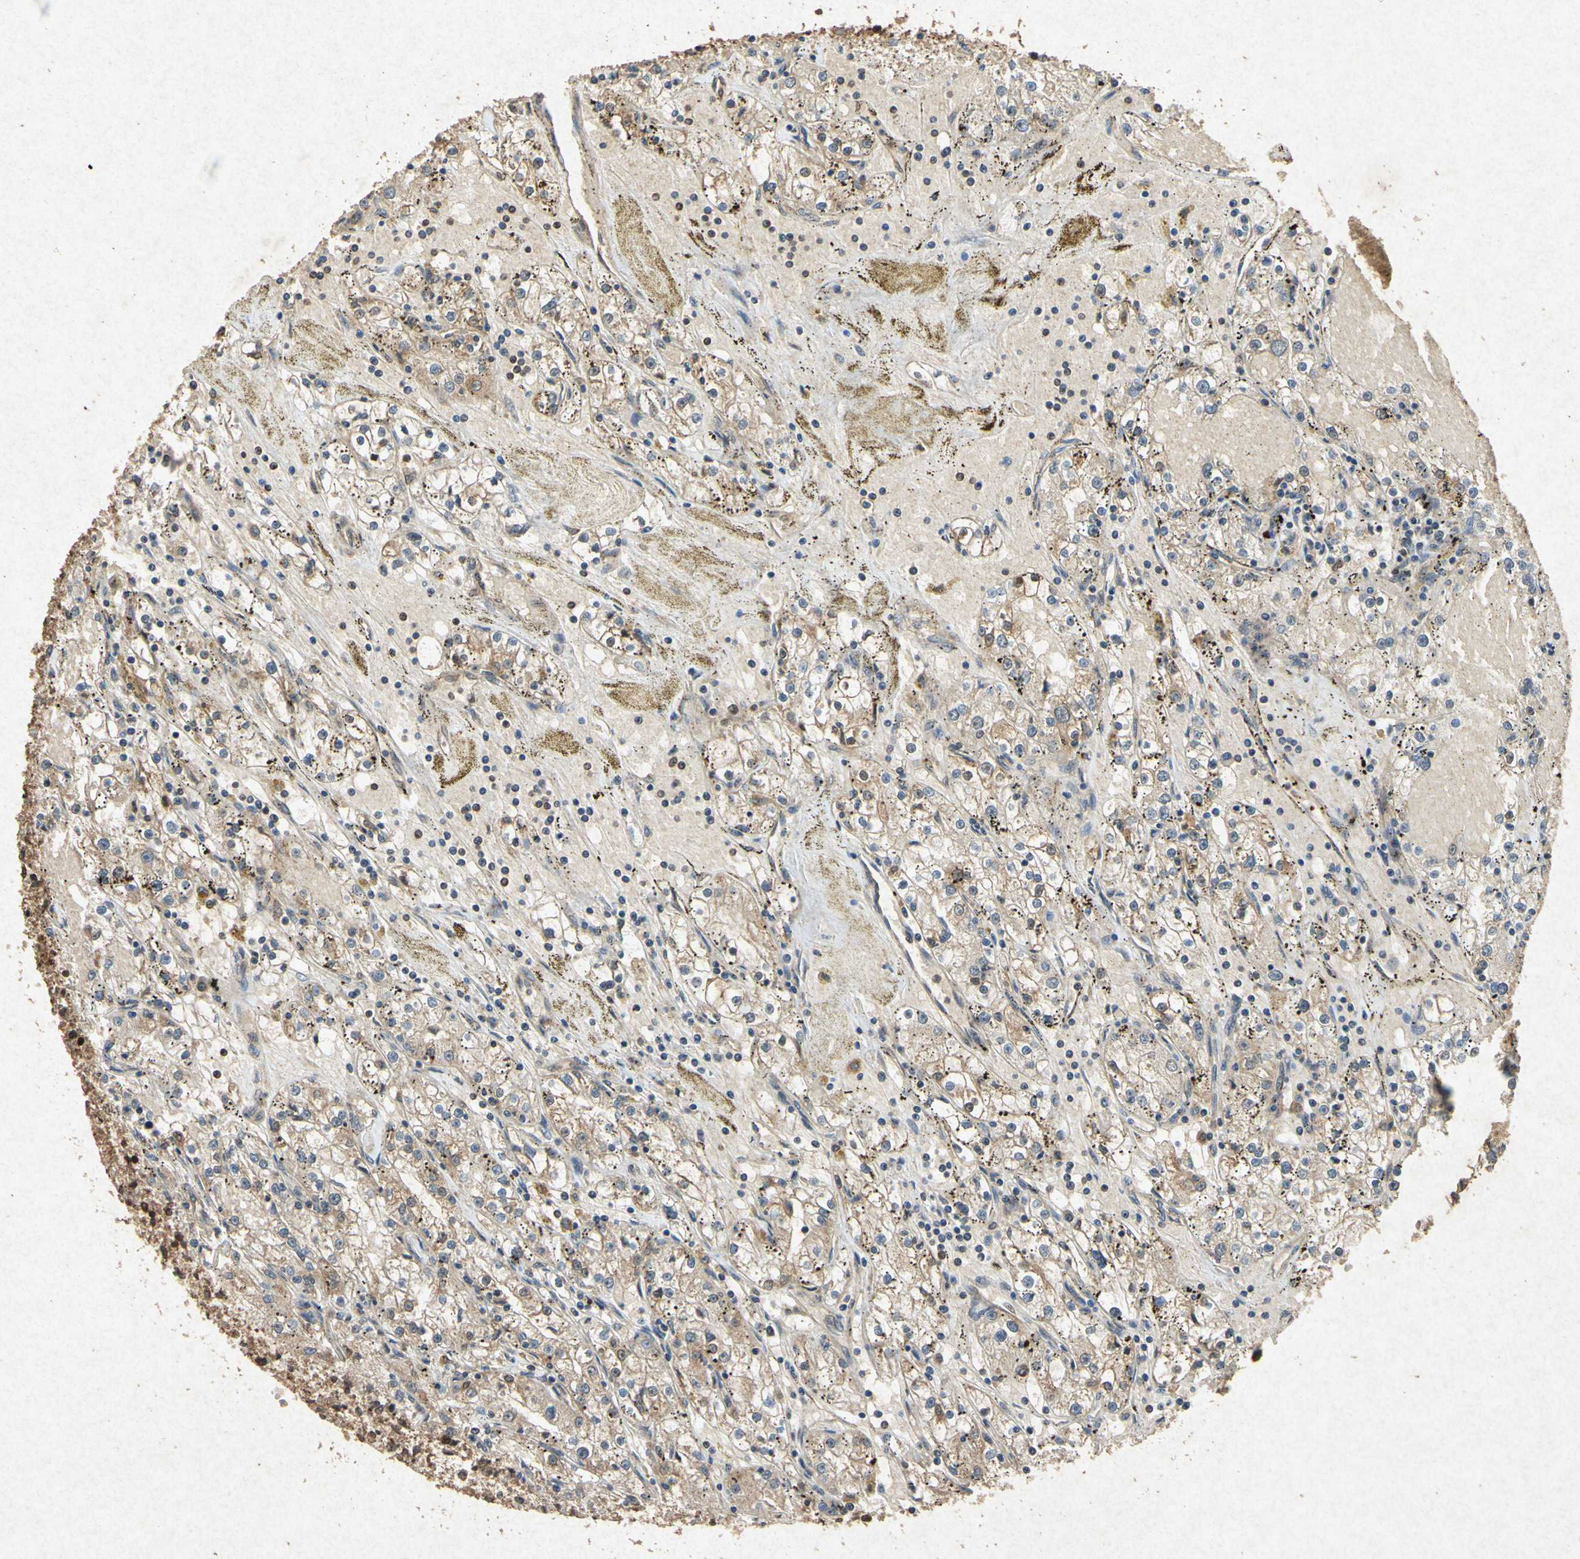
{"staining": {"intensity": "moderate", "quantity": "25%-75%", "location": "cytoplasmic/membranous"}, "tissue": "renal cancer", "cell_type": "Tumor cells", "image_type": "cancer", "snomed": [{"axis": "morphology", "description": "Adenocarcinoma, NOS"}, {"axis": "topography", "description": "Kidney"}], "caption": "The histopathology image displays staining of adenocarcinoma (renal), revealing moderate cytoplasmic/membranous protein expression (brown color) within tumor cells.", "gene": "ATP6V1H", "patient": {"sex": "male", "age": 56}}